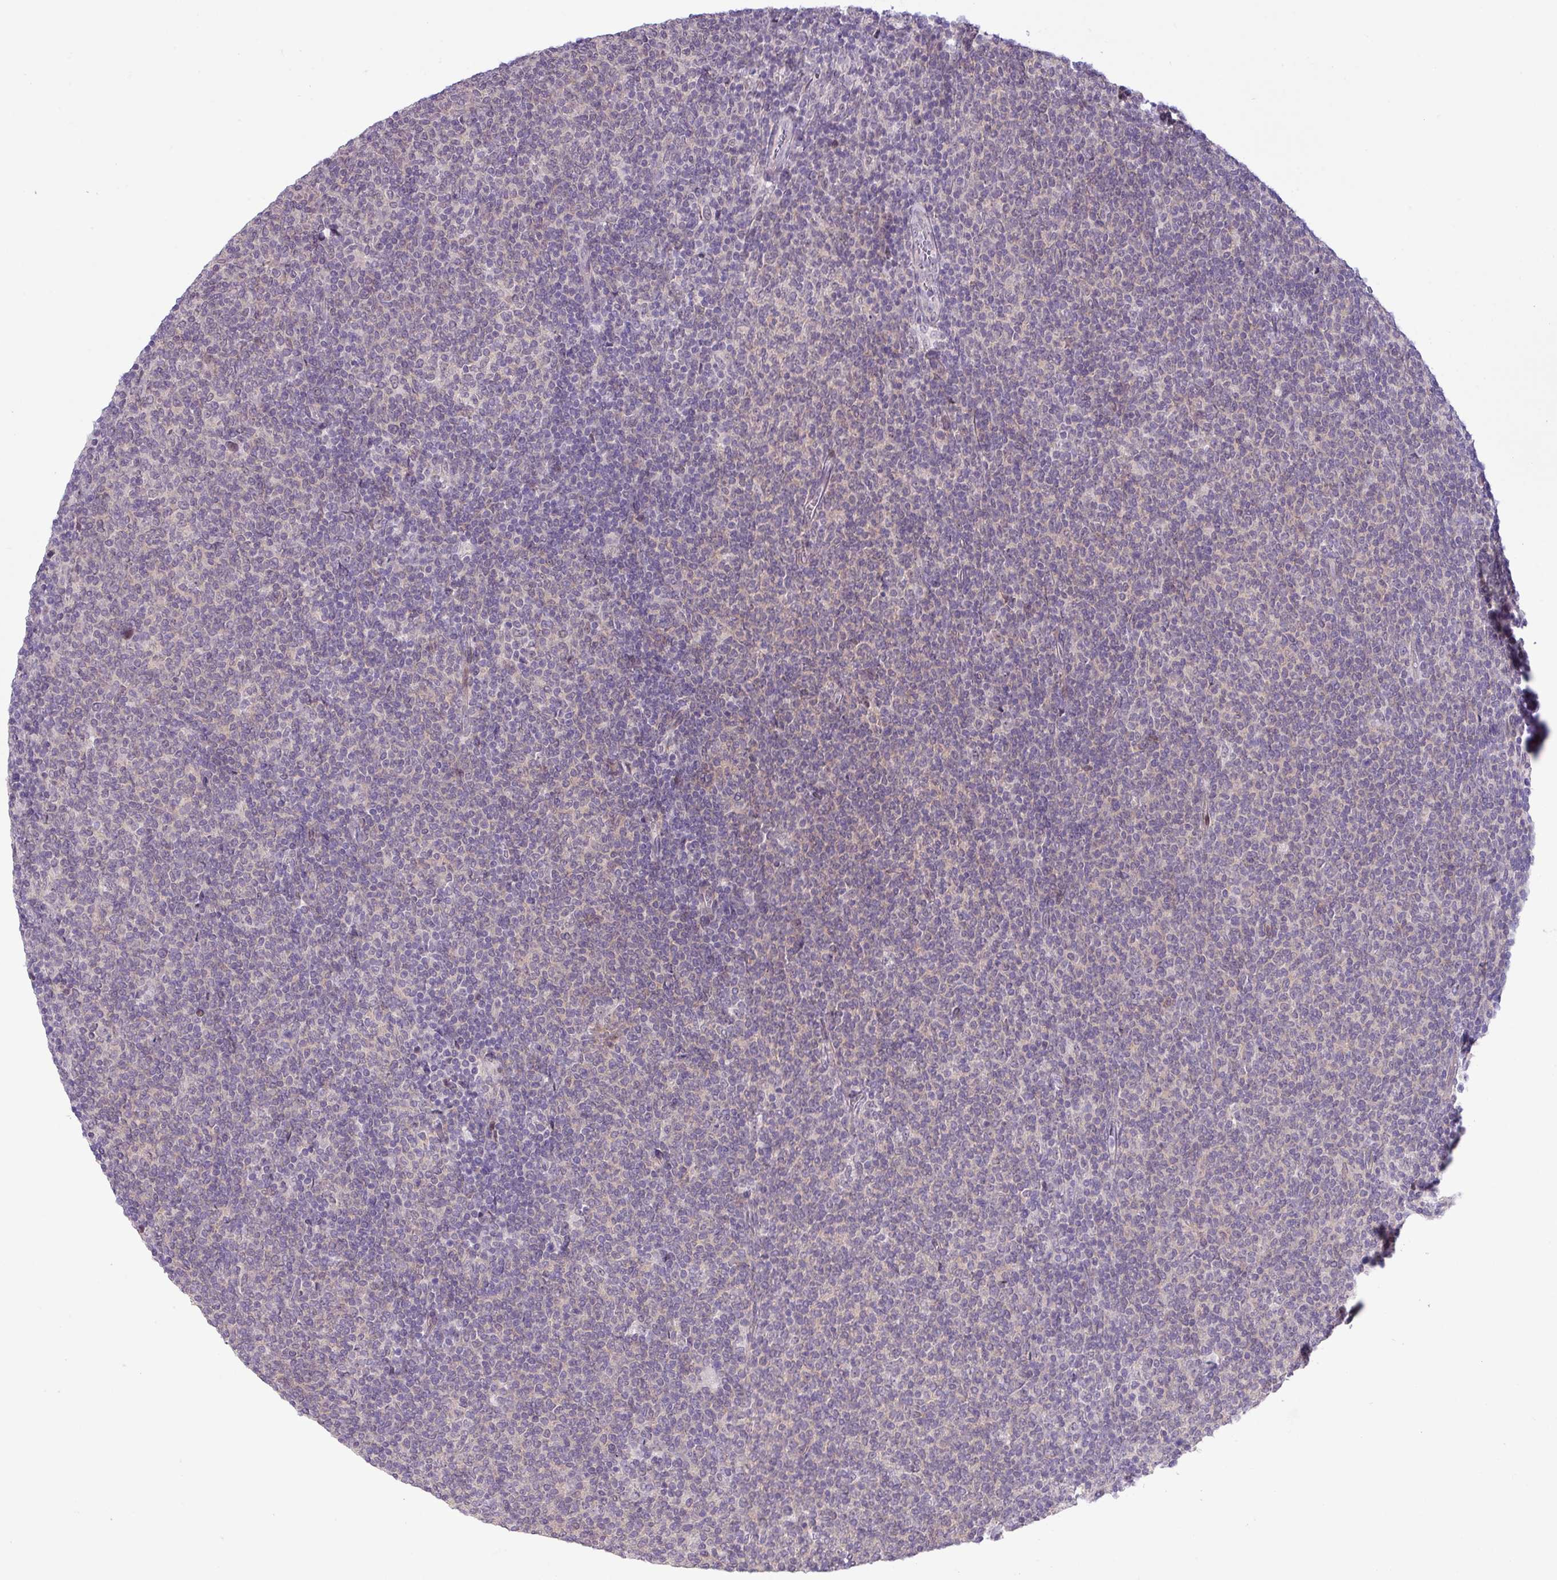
{"staining": {"intensity": "negative", "quantity": "none", "location": "none"}, "tissue": "lymphoma", "cell_type": "Tumor cells", "image_type": "cancer", "snomed": [{"axis": "morphology", "description": "Malignant lymphoma, non-Hodgkin's type, Low grade"}, {"axis": "topography", "description": "Lymph node"}], "caption": "Immunohistochemistry of malignant lymphoma, non-Hodgkin's type (low-grade) displays no staining in tumor cells.", "gene": "RIPPLY1", "patient": {"sex": "male", "age": 52}}